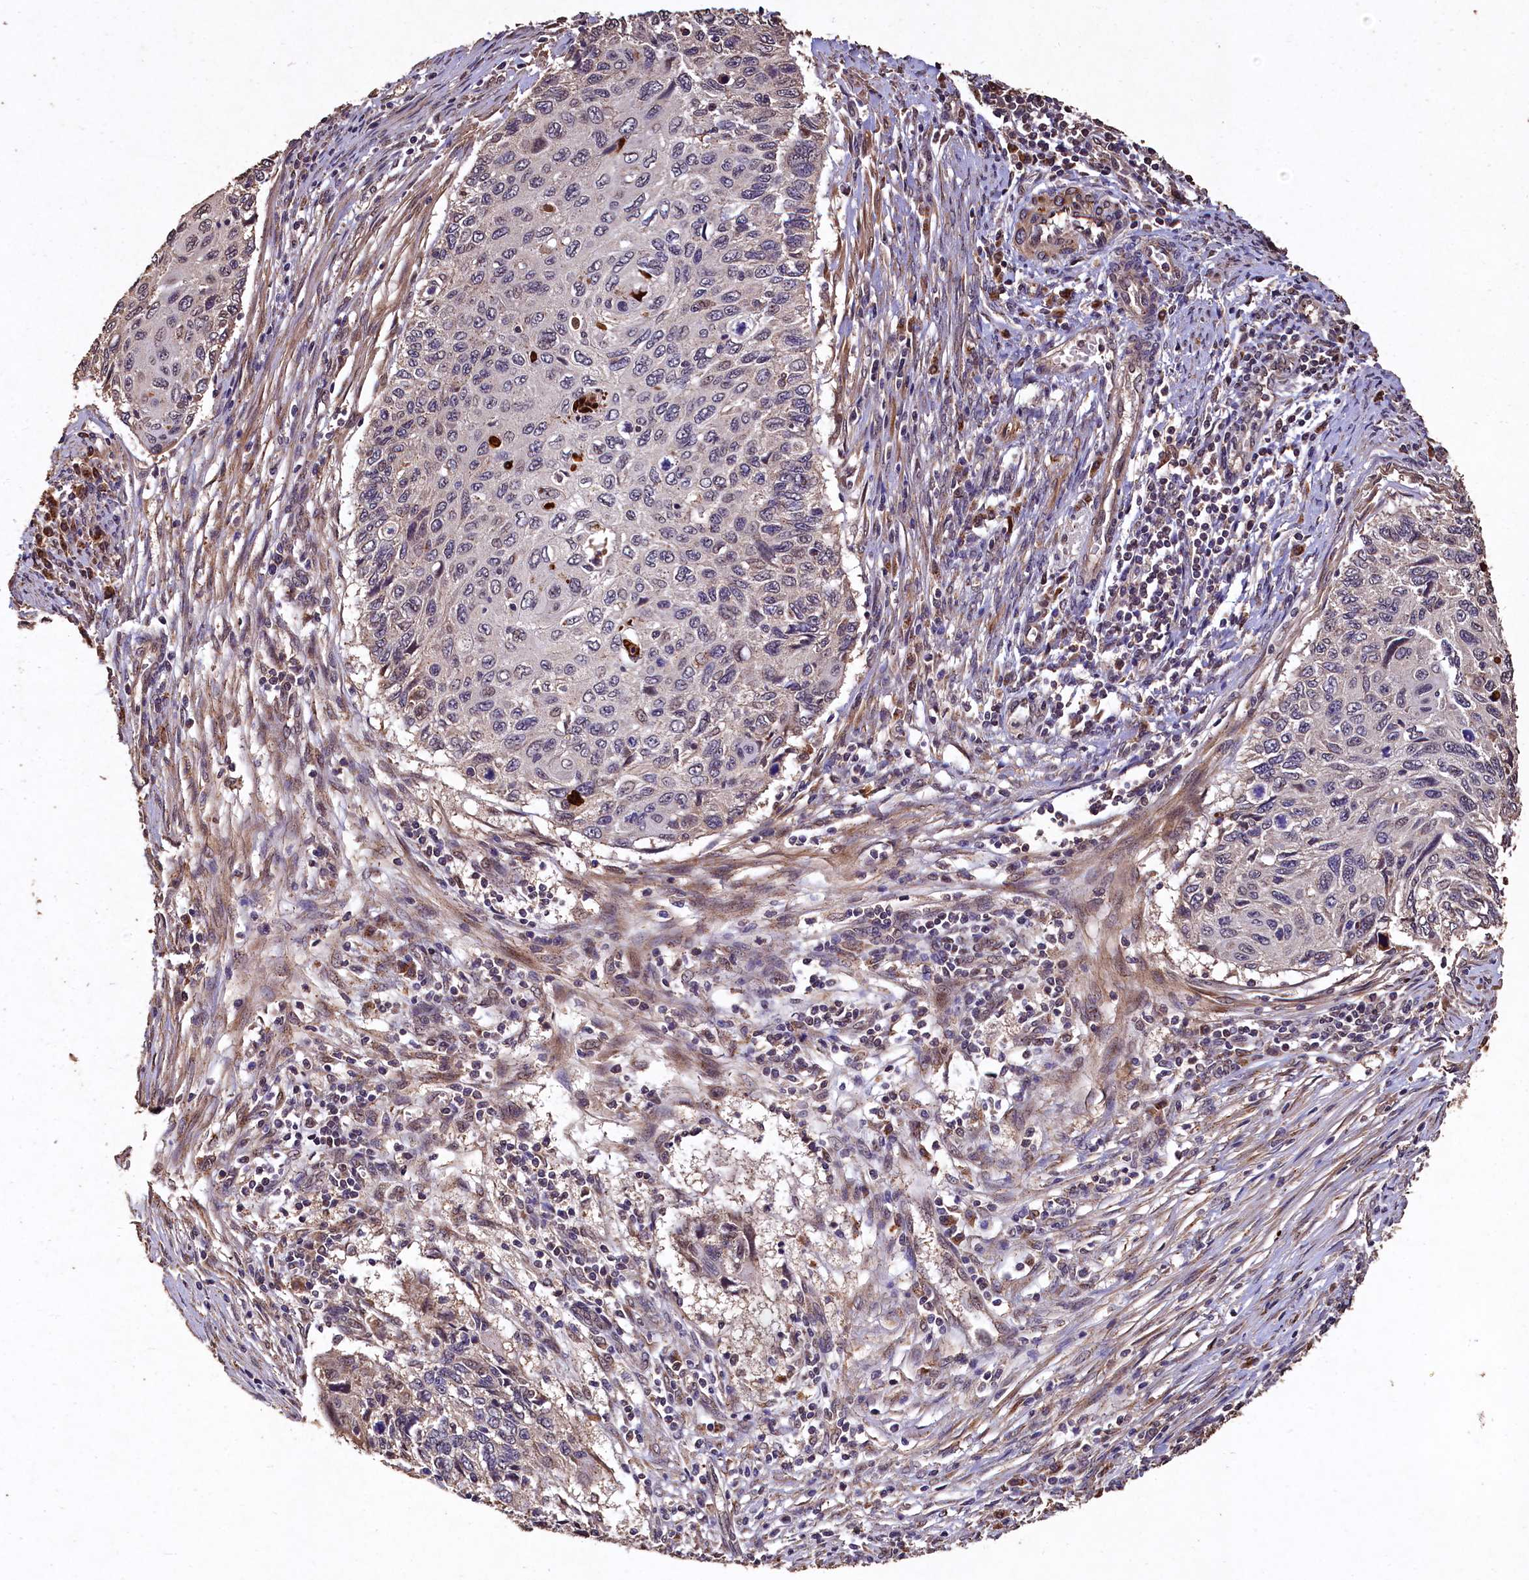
{"staining": {"intensity": "negative", "quantity": "none", "location": "none"}, "tissue": "cervical cancer", "cell_type": "Tumor cells", "image_type": "cancer", "snomed": [{"axis": "morphology", "description": "Squamous cell carcinoma, NOS"}, {"axis": "topography", "description": "Cervix"}], "caption": "Immunohistochemistry of cervical cancer (squamous cell carcinoma) displays no staining in tumor cells.", "gene": "LSM4", "patient": {"sex": "female", "age": 70}}